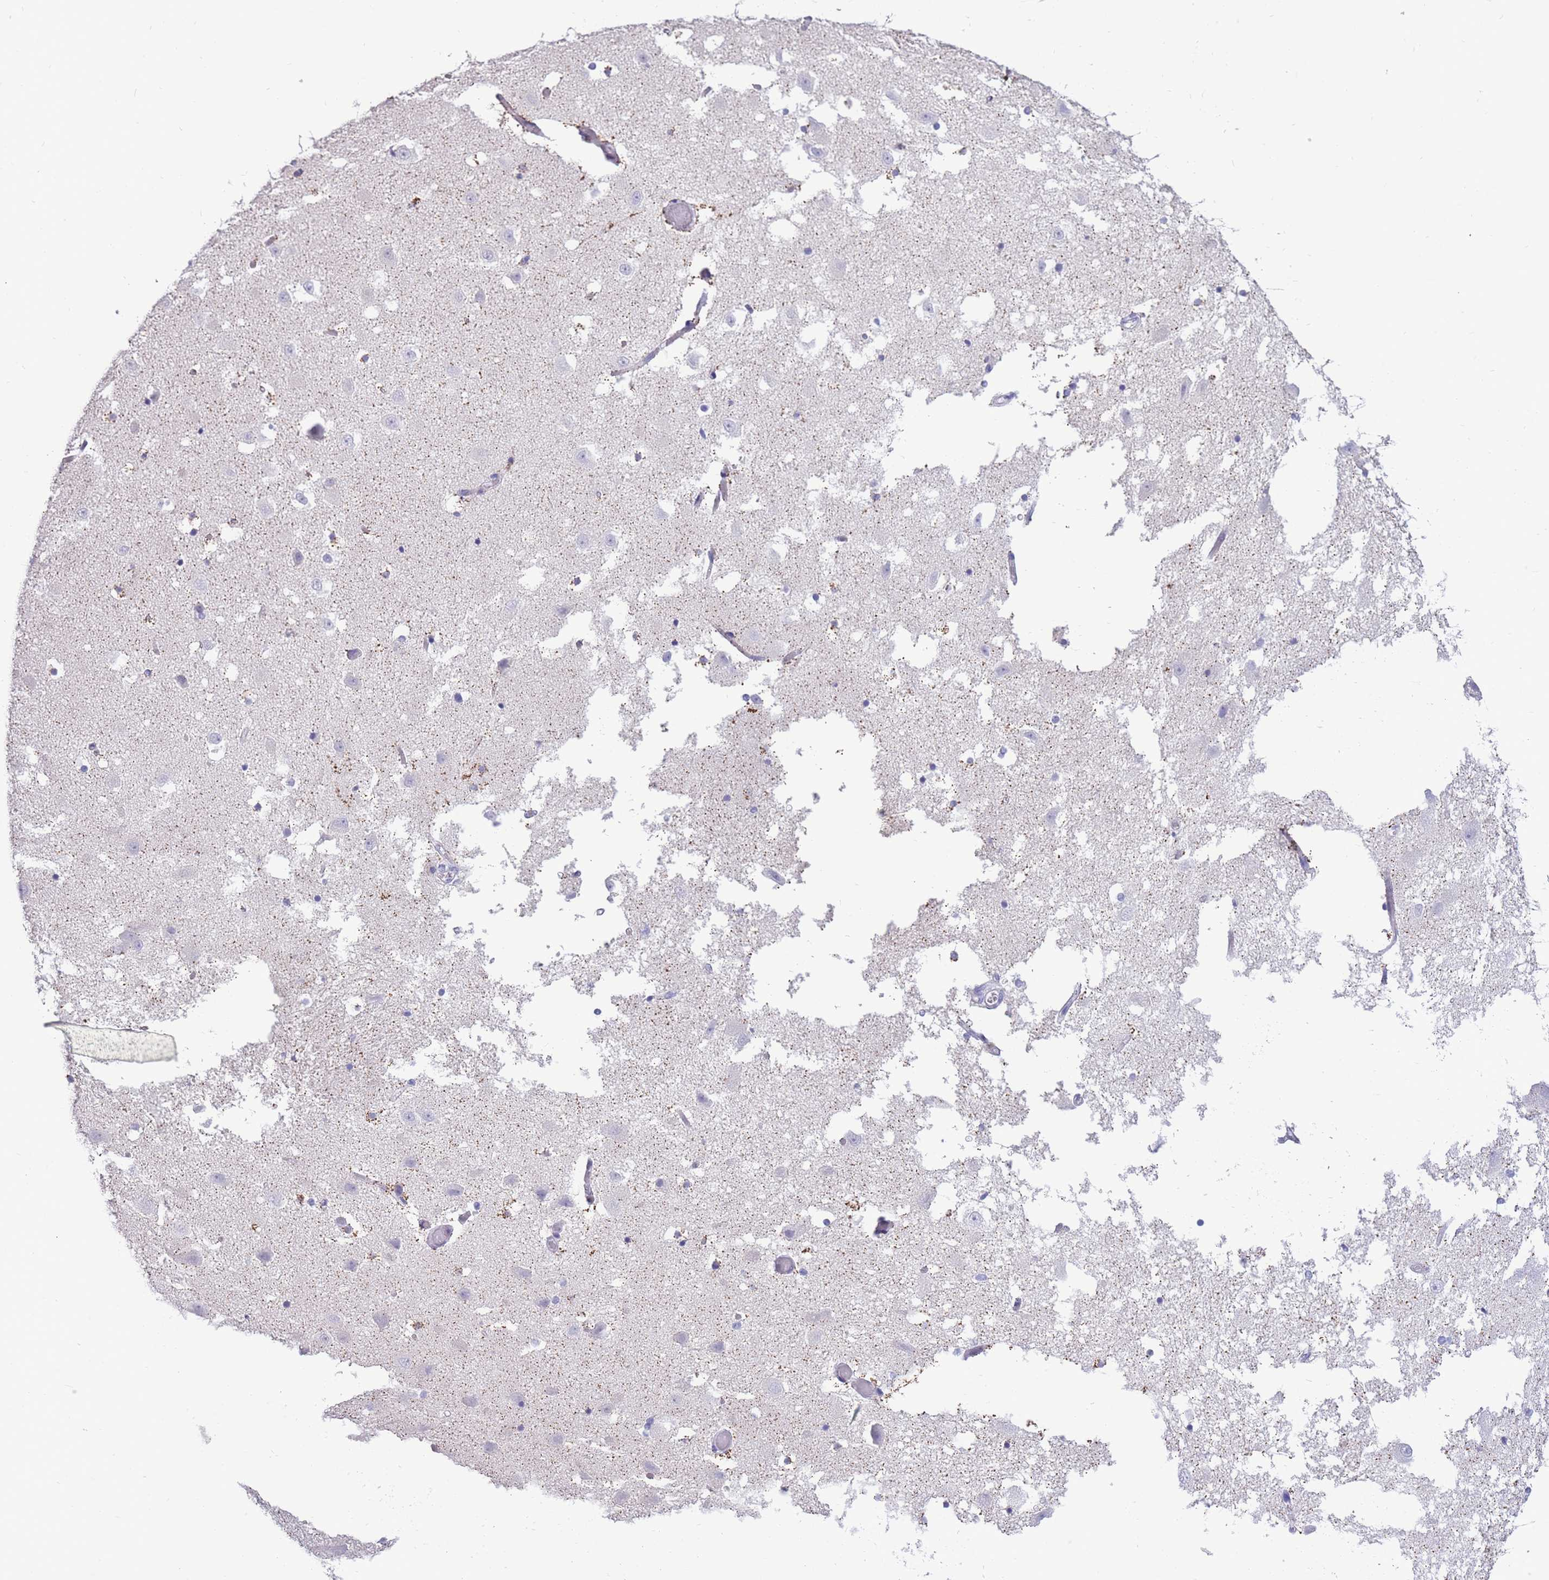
{"staining": {"intensity": "negative", "quantity": "none", "location": "none"}, "tissue": "hippocampus", "cell_type": "Glial cells", "image_type": "normal", "snomed": [{"axis": "morphology", "description": "Normal tissue, NOS"}, {"axis": "topography", "description": "Hippocampus"}], "caption": "High magnification brightfield microscopy of unremarkable hippocampus stained with DAB (brown) and counterstained with hematoxylin (blue): glial cells show no significant positivity. (DAB immunohistochemistry, high magnification).", "gene": "INTS2", "patient": {"sex": "female", "age": 52}}